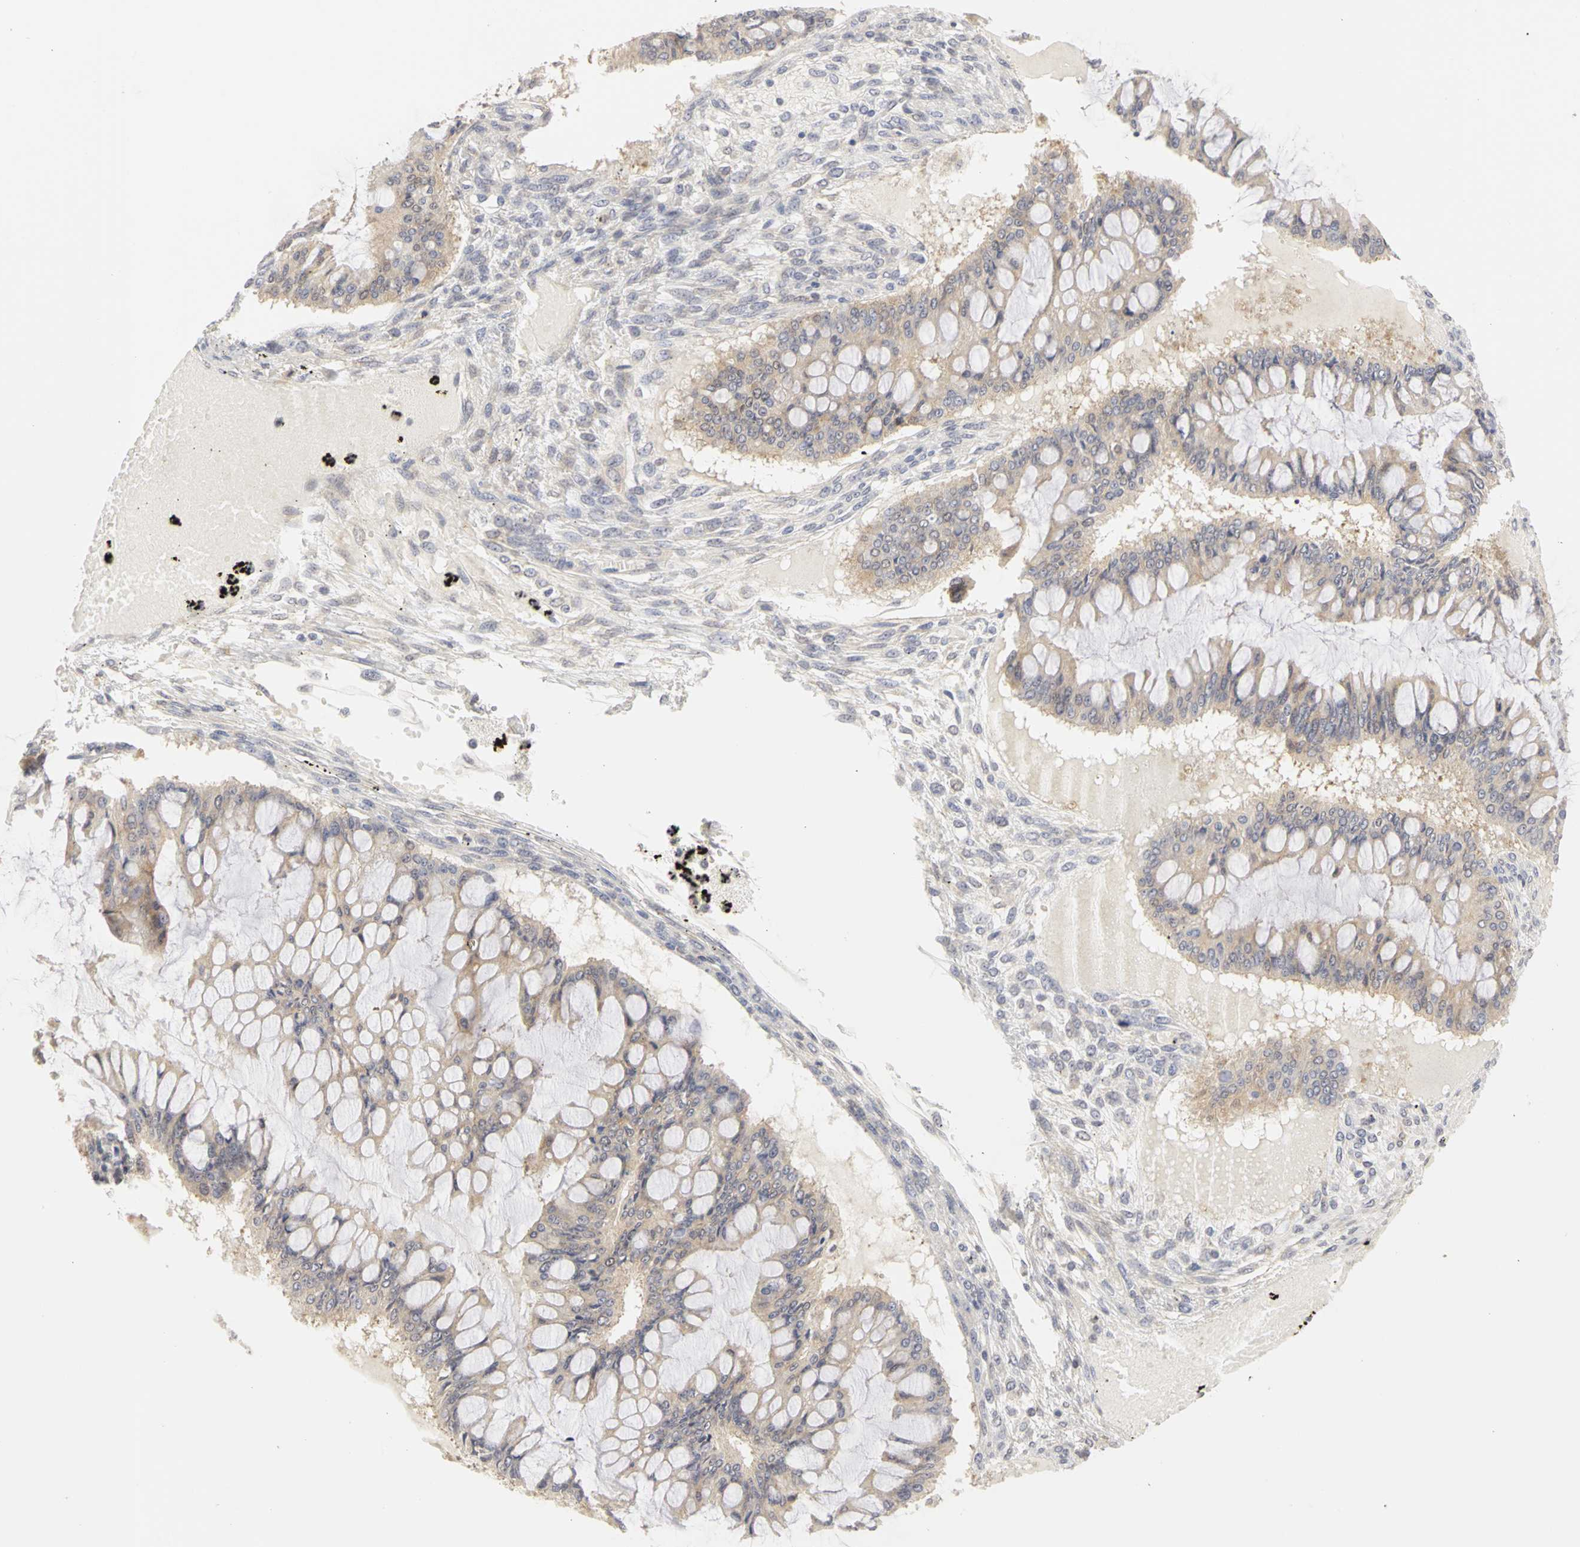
{"staining": {"intensity": "weak", "quantity": ">75%", "location": "cytoplasmic/membranous"}, "tissue": "ovarian cancer", "cell_type": "Tumor cells", "image_type": "cancer", "snomed": [{"axis": "morphology", "description": "Cystadenocarcinoma, mucinous, NOS"}, {"axis": "topography", "description": "Ovary"}], "caption": "This is an image of IHC staining of ovarian cancer, which shows weak expression in the cytoplasmic/membranous of tumor cells.", "gene": "IRAK1", "patient": {"sex": "female", "age": 73}}